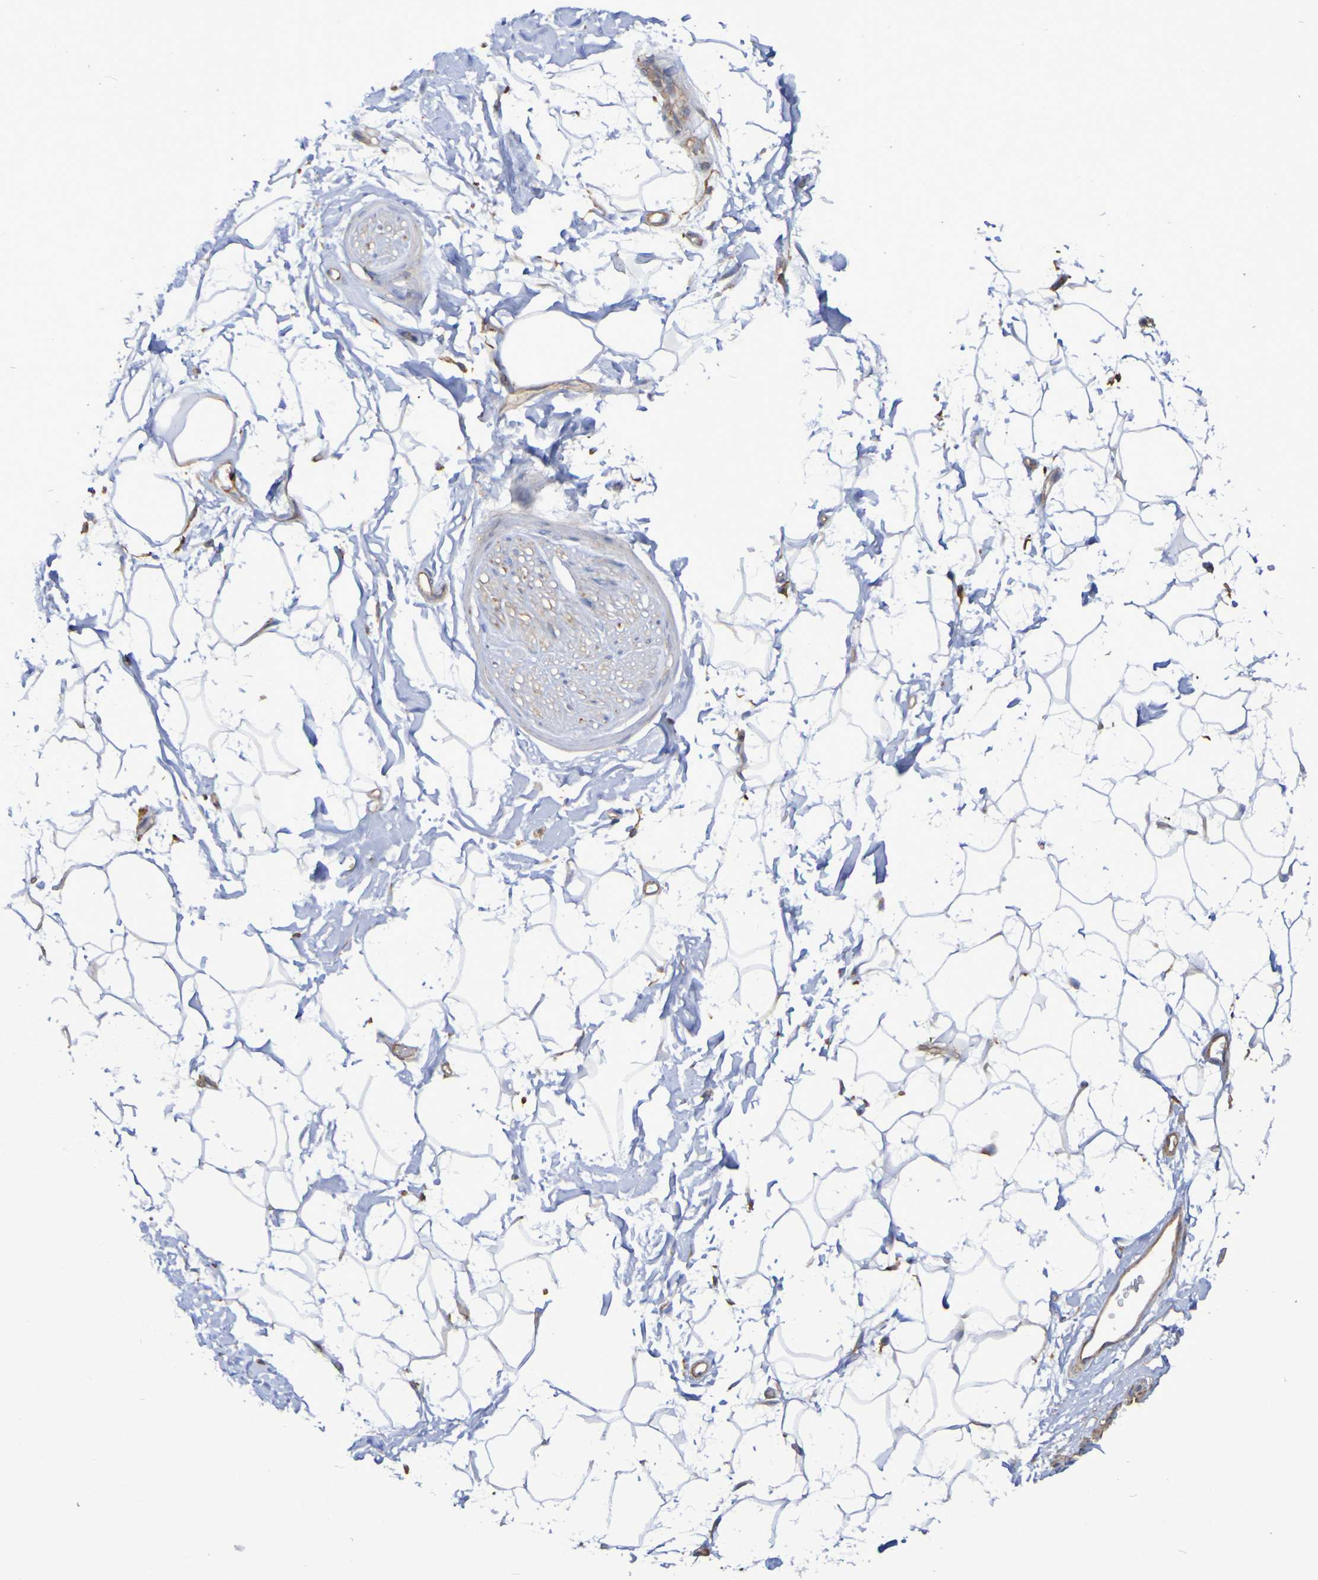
{"staining": {"intensity": "negative", "quantity": "none", "location": "none"}, "tissue": "adipose tissue", "cell_type": "Adipocytes", "image_type": "normal", "snomed": [{"axis": "morphology", "description": "Normal tissue, NOS"}, {"axis": "topography", "description": "Soft tissue"}], "caption": "High power microscopy image of an immunohistochemistry (IHC) micrograph of normal adipose tissue, revealing no significant positivity in adipocytes. (IHC, brightfield microscopy, high magnification).", "gene": "SYNJ1", "patient": {"sex": "male", "age": 72}}